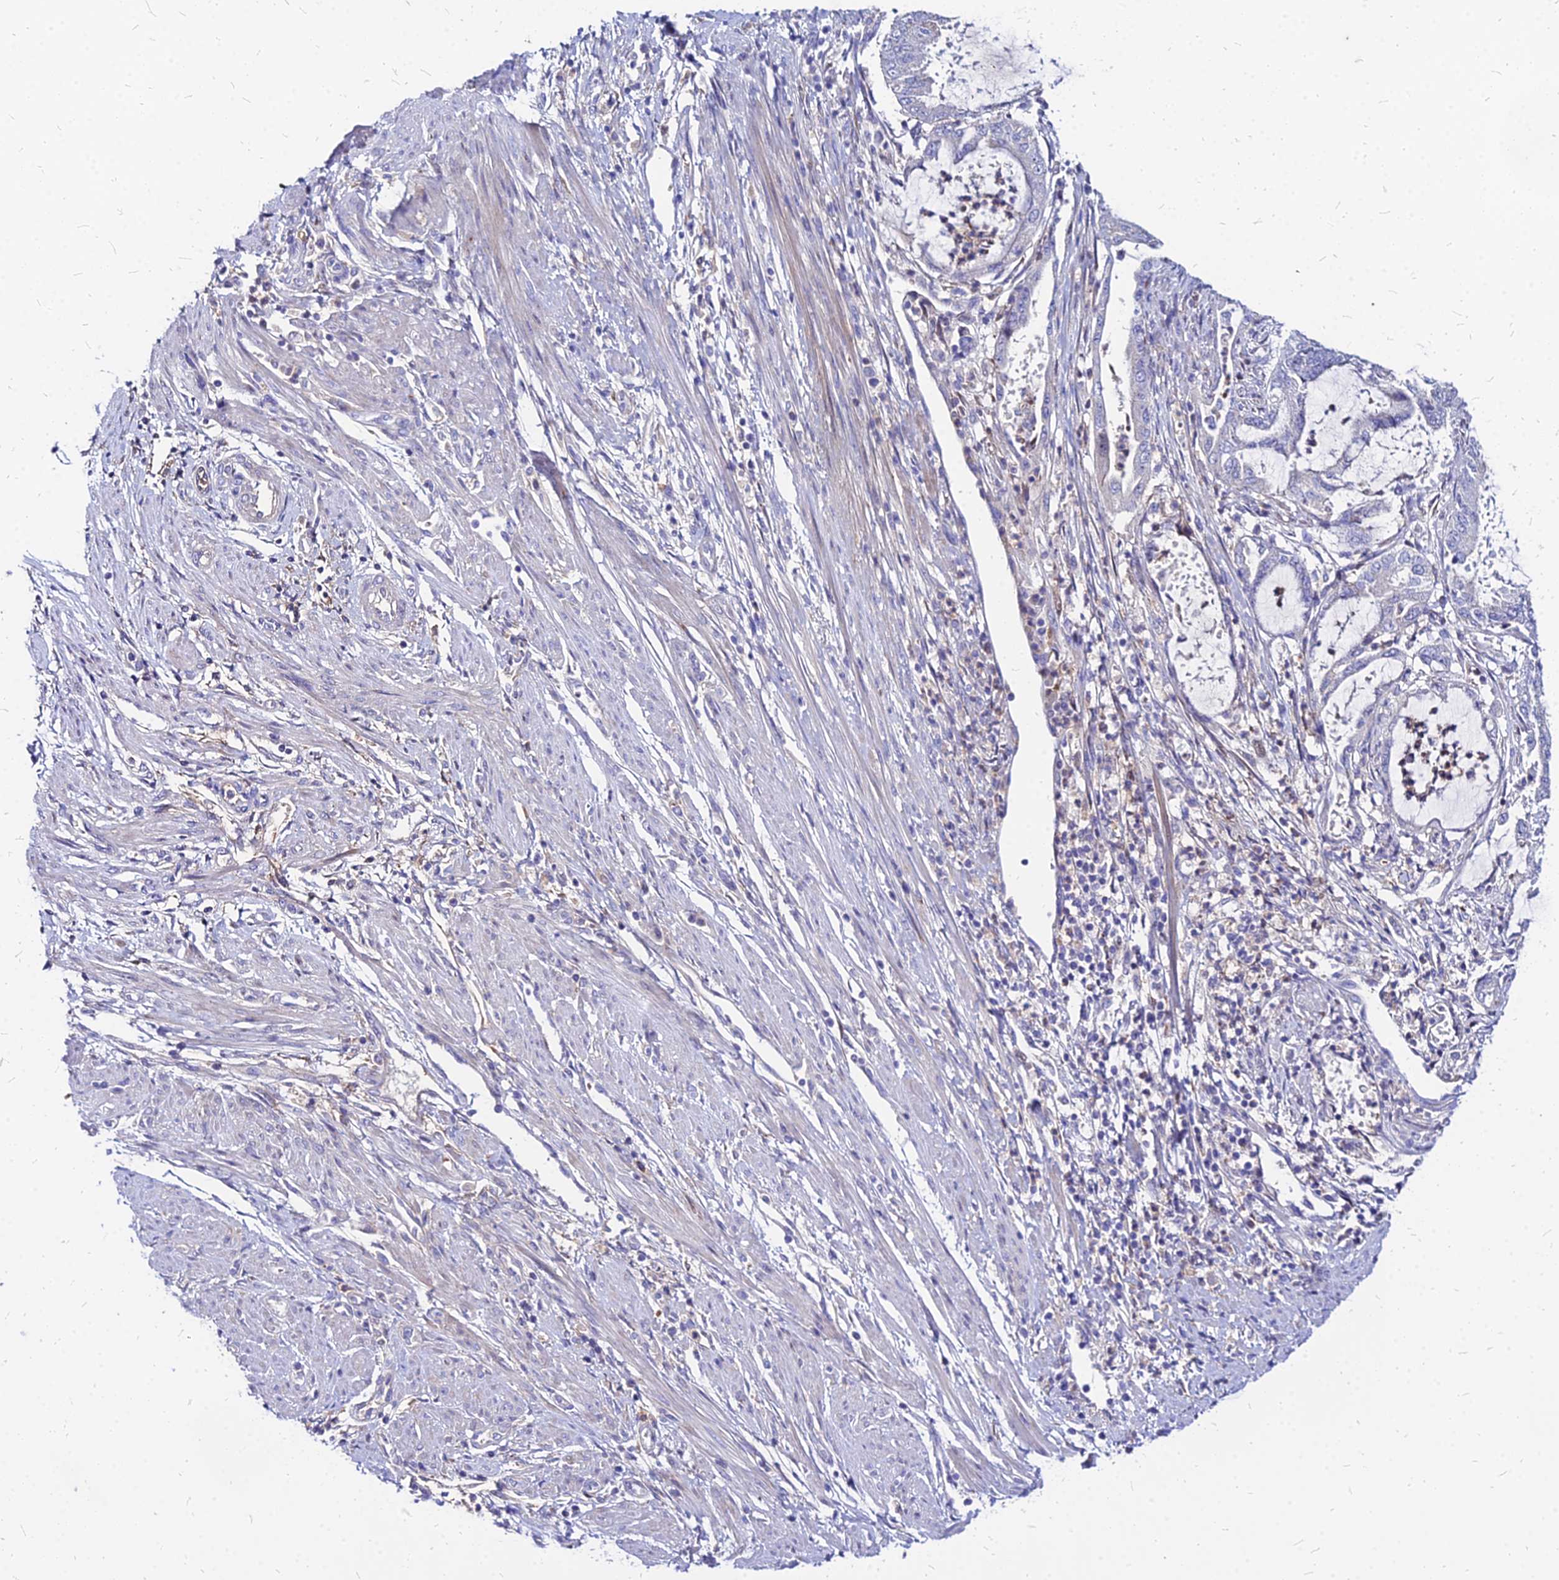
{"staining": {"intensity": "negative", "quantity": "none", "location": "none"}, "tissue": "endometrial cancer", "cell_type": "Tumor cells", "image_type": "cancer", "snomed": [{"axis": "morphology", "description": "Adenocarcinoma, NOS"}, {"axis": "topography", "description": "Endometrium"}], "caption": "Adenocarcinoma (endometrial) stained for a protein using IHC exhibits no expression tumor cells.", "gene": "ACSM6", "patient": {"sex": "female", "age": 51}}